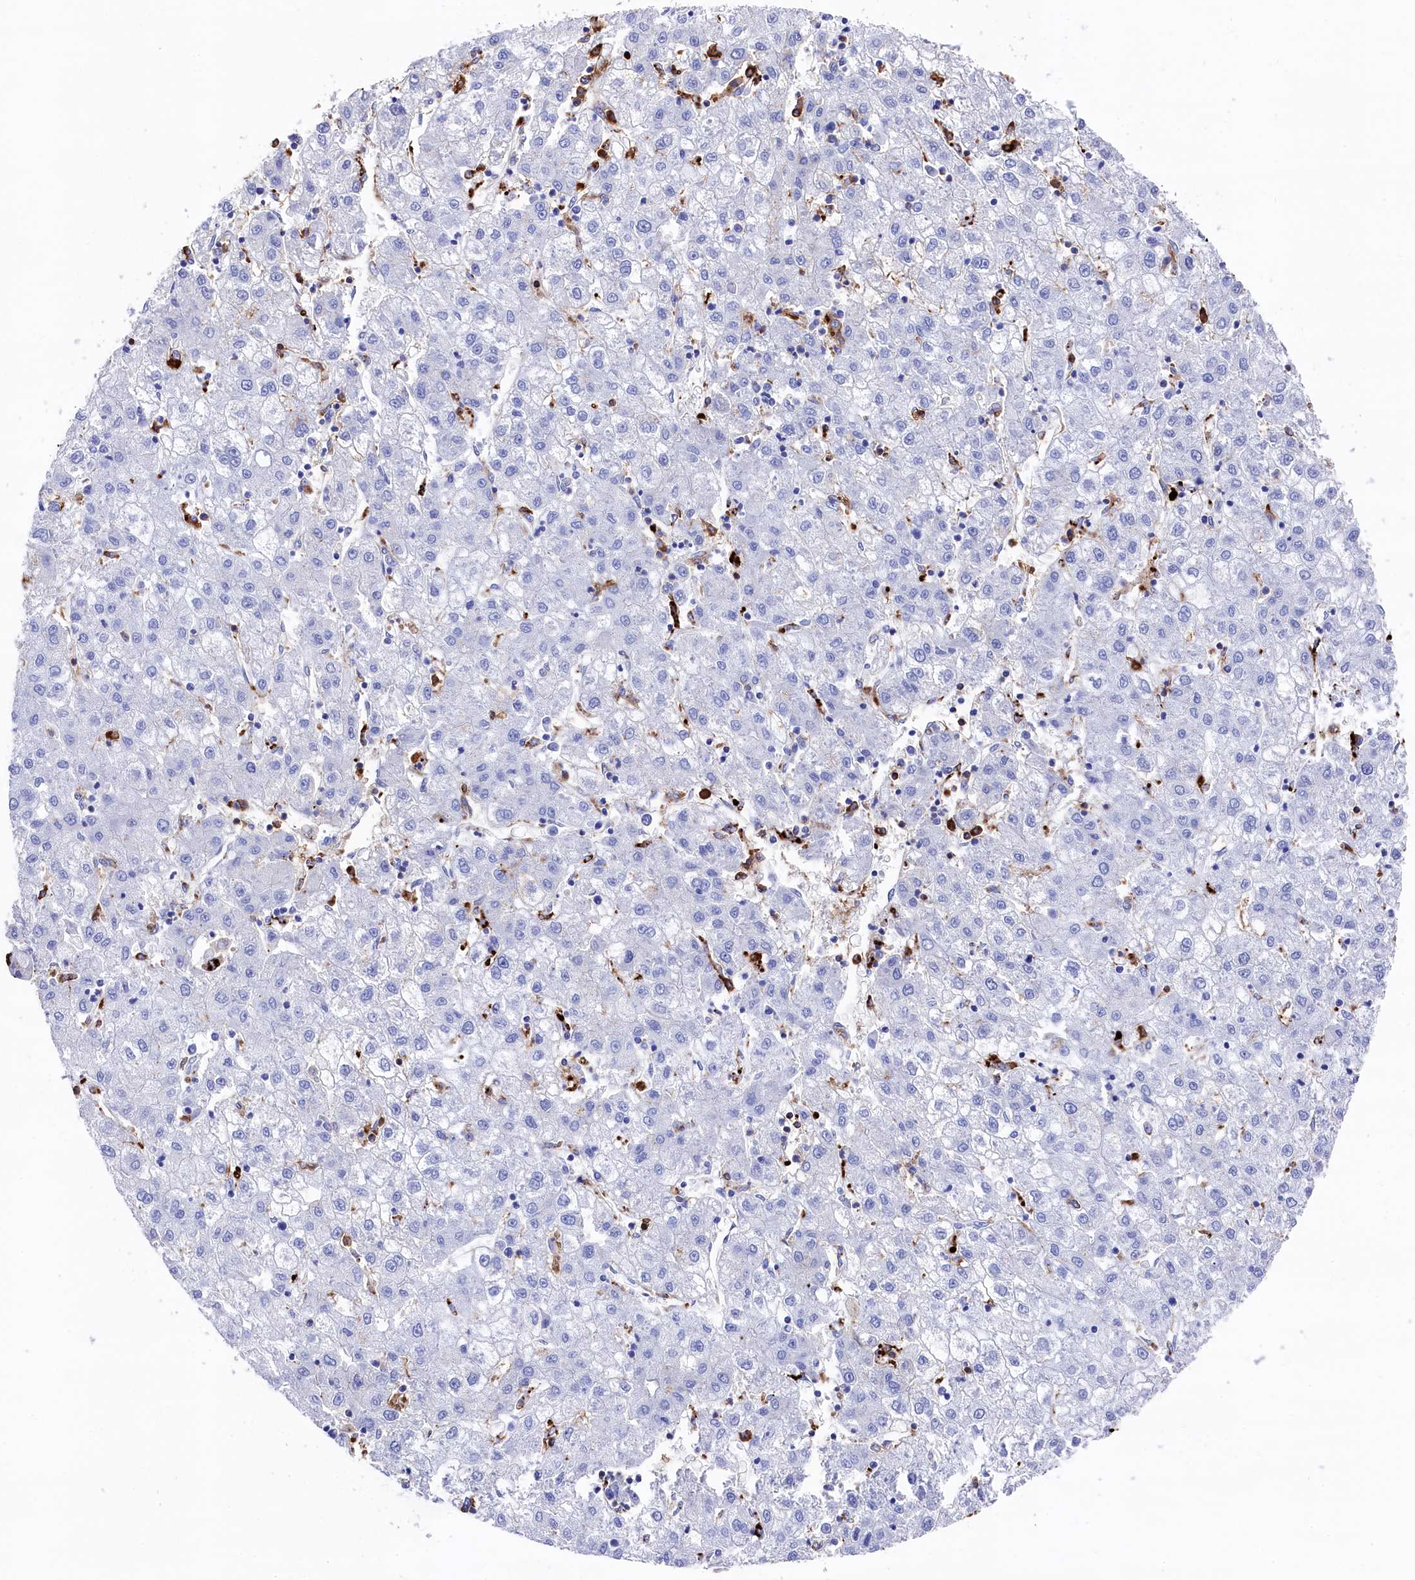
{"staining": {"intensity": "negative", "quantity": "none", "location": "none"}, "tissue": "liver cancer", "cell_type": "Tumor cells", "image_type": "cancer", "snomed": [{"axis": "morphology", "description": "Carcinoma, Hepatocellular, NOS"}, {"axis": "topography", "description": "Liver"}], "caption": "Immunohistochemical staining of liver cancer reveals no significant positivity in tumor cells. (DAB (3,3'-diaminobenzidine) IHC with hematoxylin counter stain).", "gene": "PLAC8", "patient": {"sex": "male", "age": 72}}